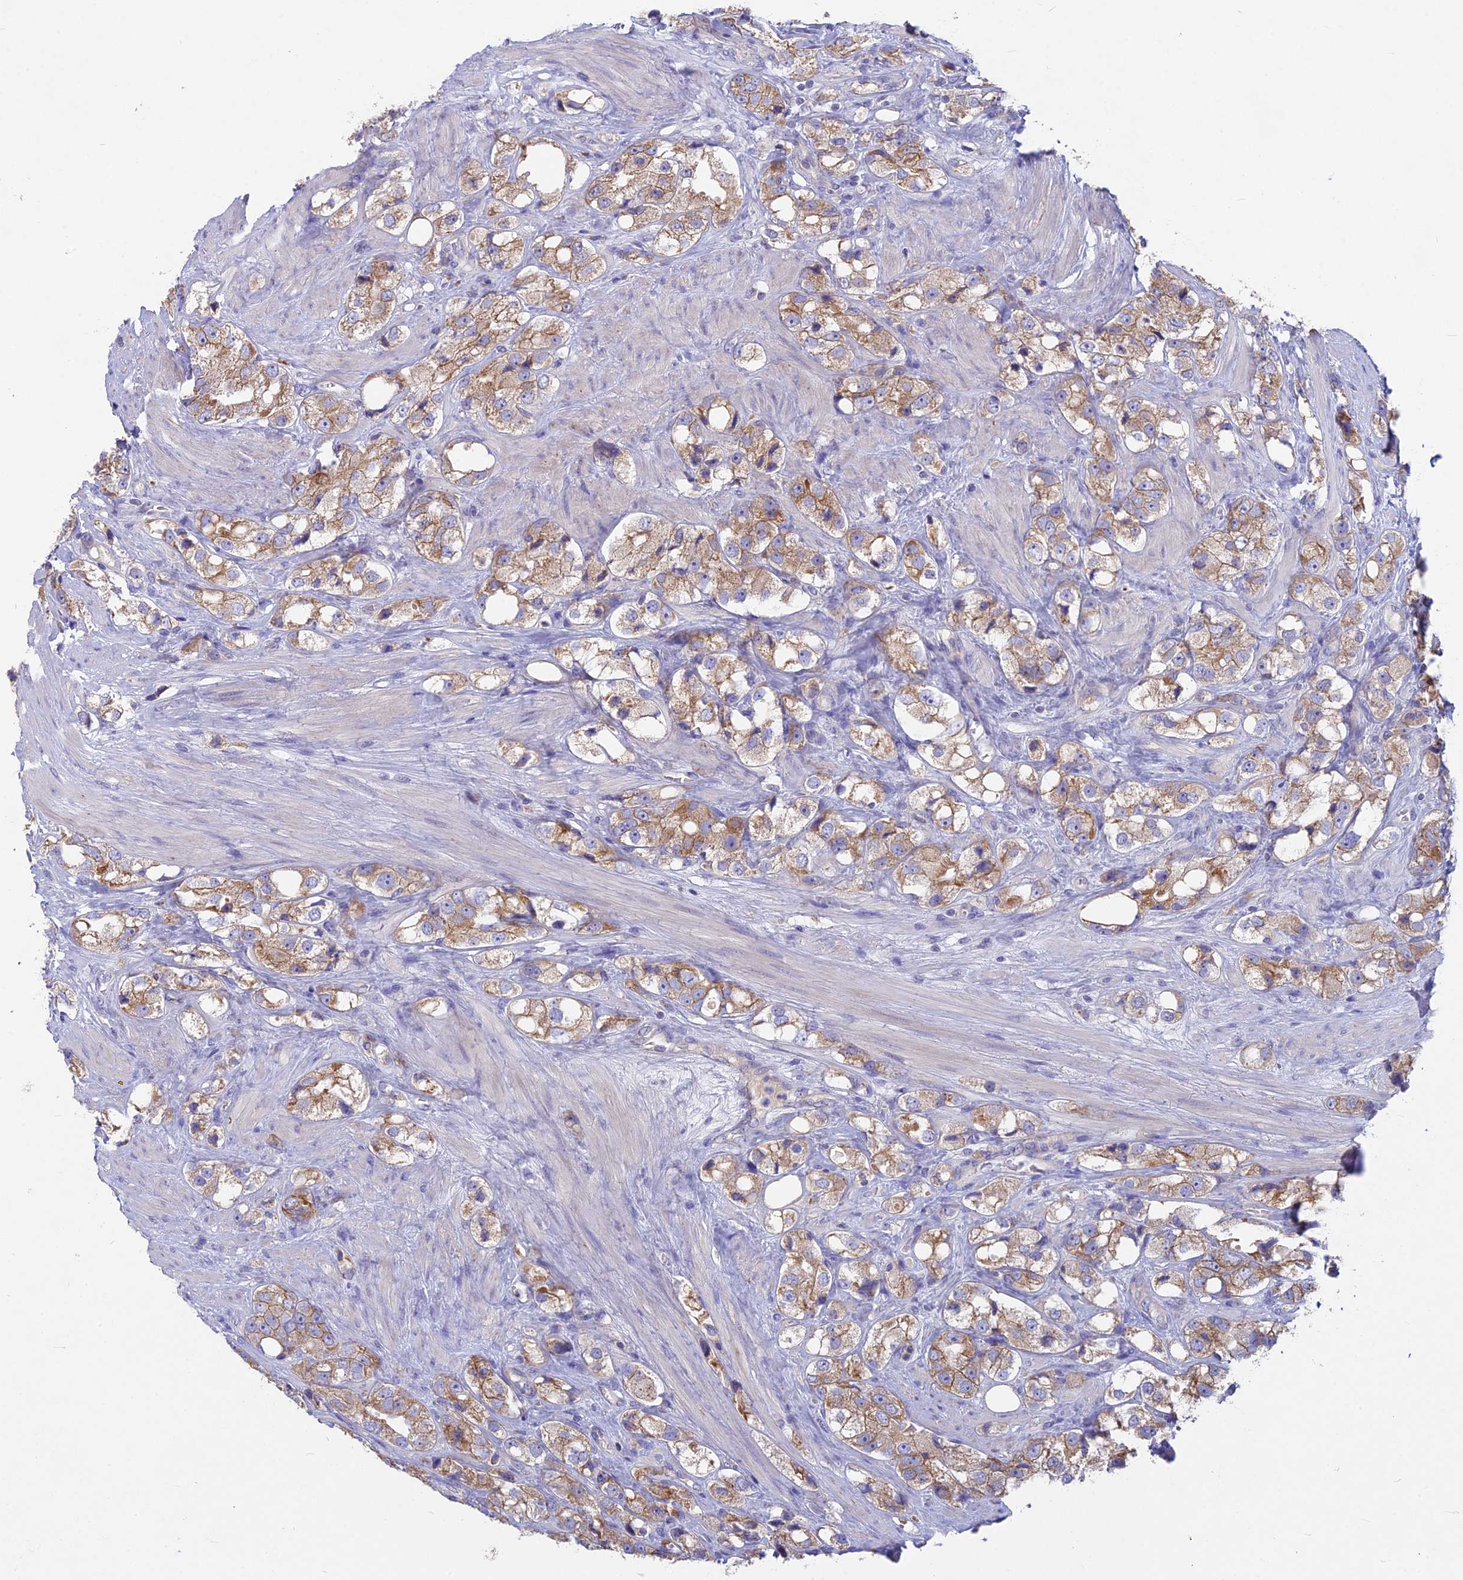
{"staining": {"intensity": "moderate", "quantity": ">75%", "location": "cytoplasmic/membranous"}, "tissue": "prostate cancer", "cell_type": "Tumor cells", "image_type": "cancer", "snomed": [{"axis": "morphology", "description": "Adenocarcinoma, NOS"}, {"axis": "topography", "description": "Prostate"}], "caption": "Prostate cancer stained for a protein (brown) displays moderate cytoplasmic/membranous positive staining in about >75% of tumor cells.", "gene": "PZP", "patient": {"sex": "male", "age": 79}}